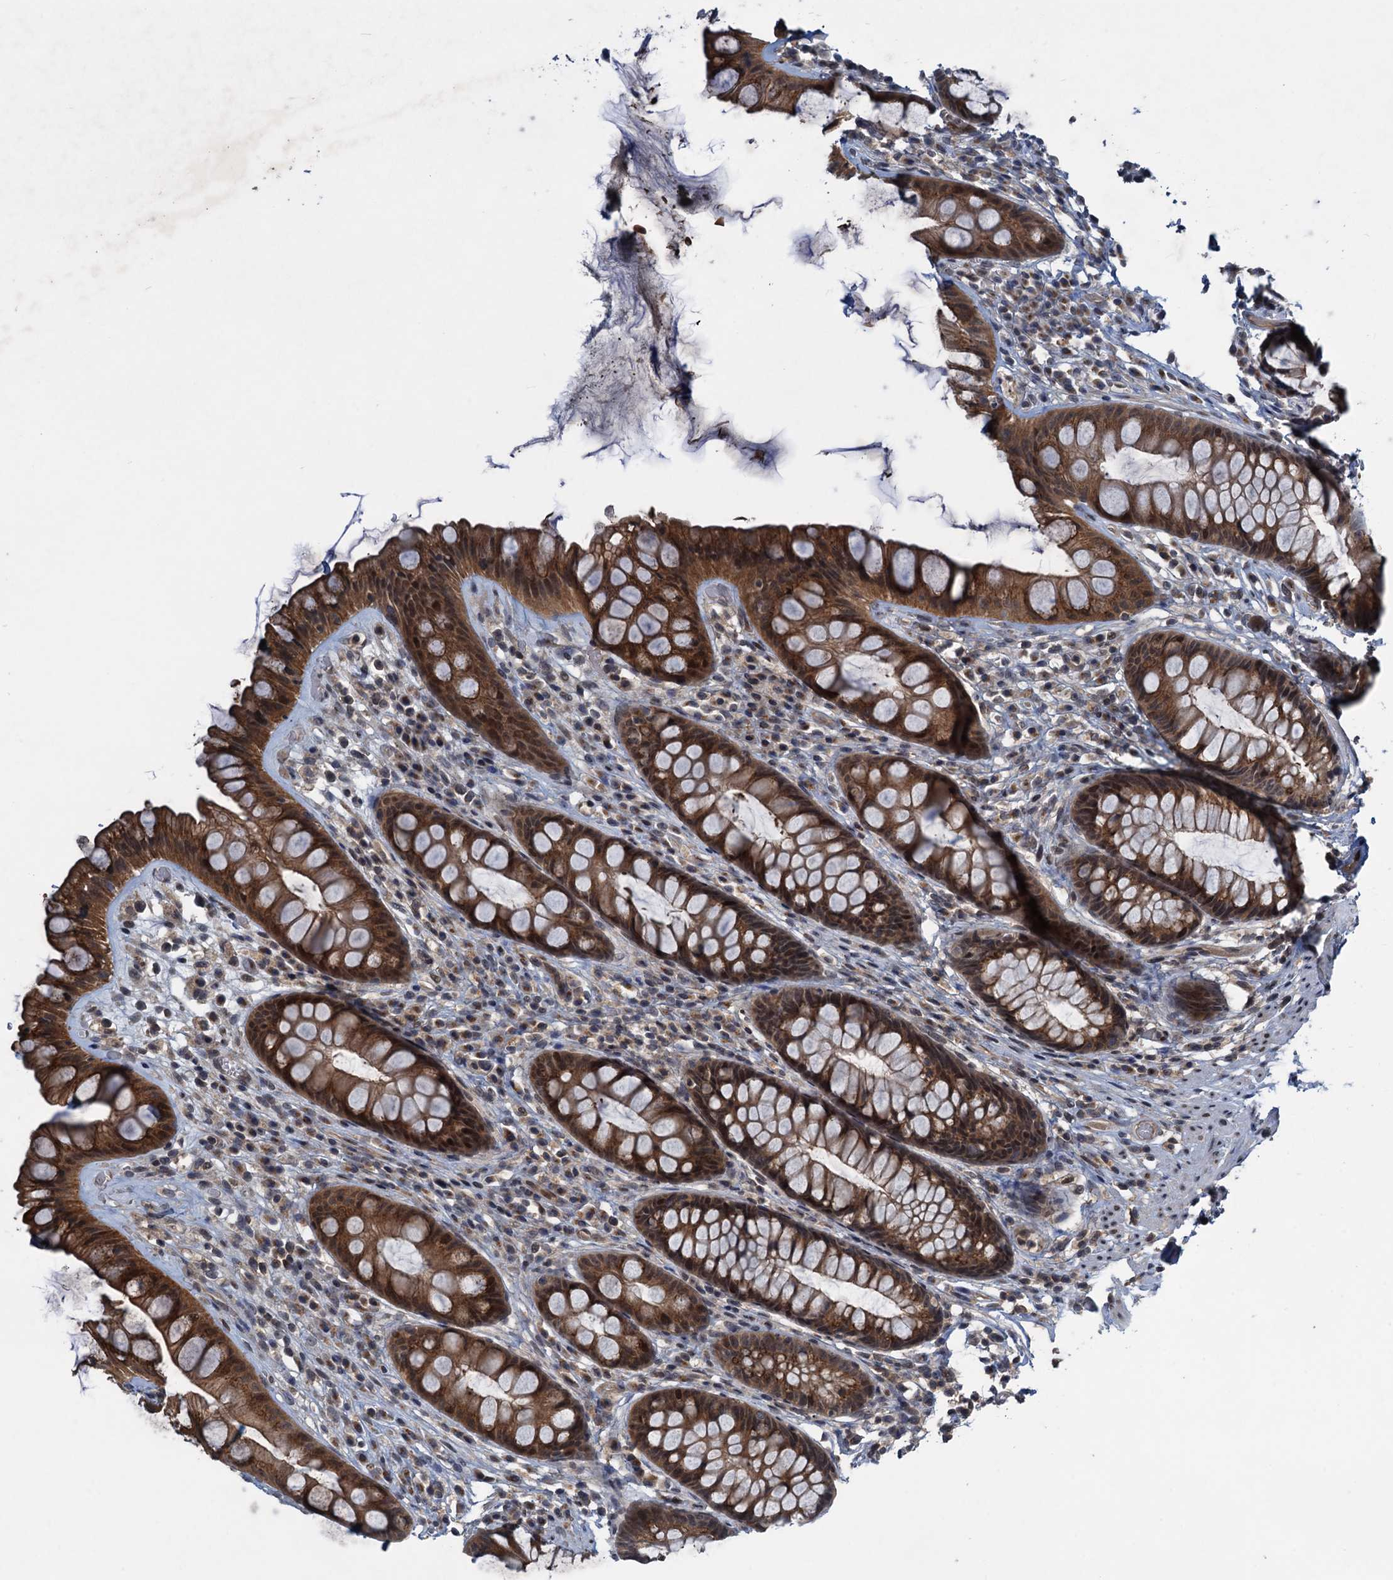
{"staining": {"intensity": "strong", "quantity": ">75%", "location": "cytoplasmic/membranous,nuclear"}, "tissue": "rectum", "cell_type": "Glandular cells", "image_type": "normal", "snomed": [{"axis": "morphology", "description": "Normal tissue, NOS"}, {"axis": "topography", "description": "Rectum"}], "caption": "A high amount of strong cytoplasmic/membranous,nuclear positivity is appreciated in approximately >75% of glandular cells in unremarkable rectum.", "gene": "RNF165", "patient": {"sex": "male", "age": 74}}